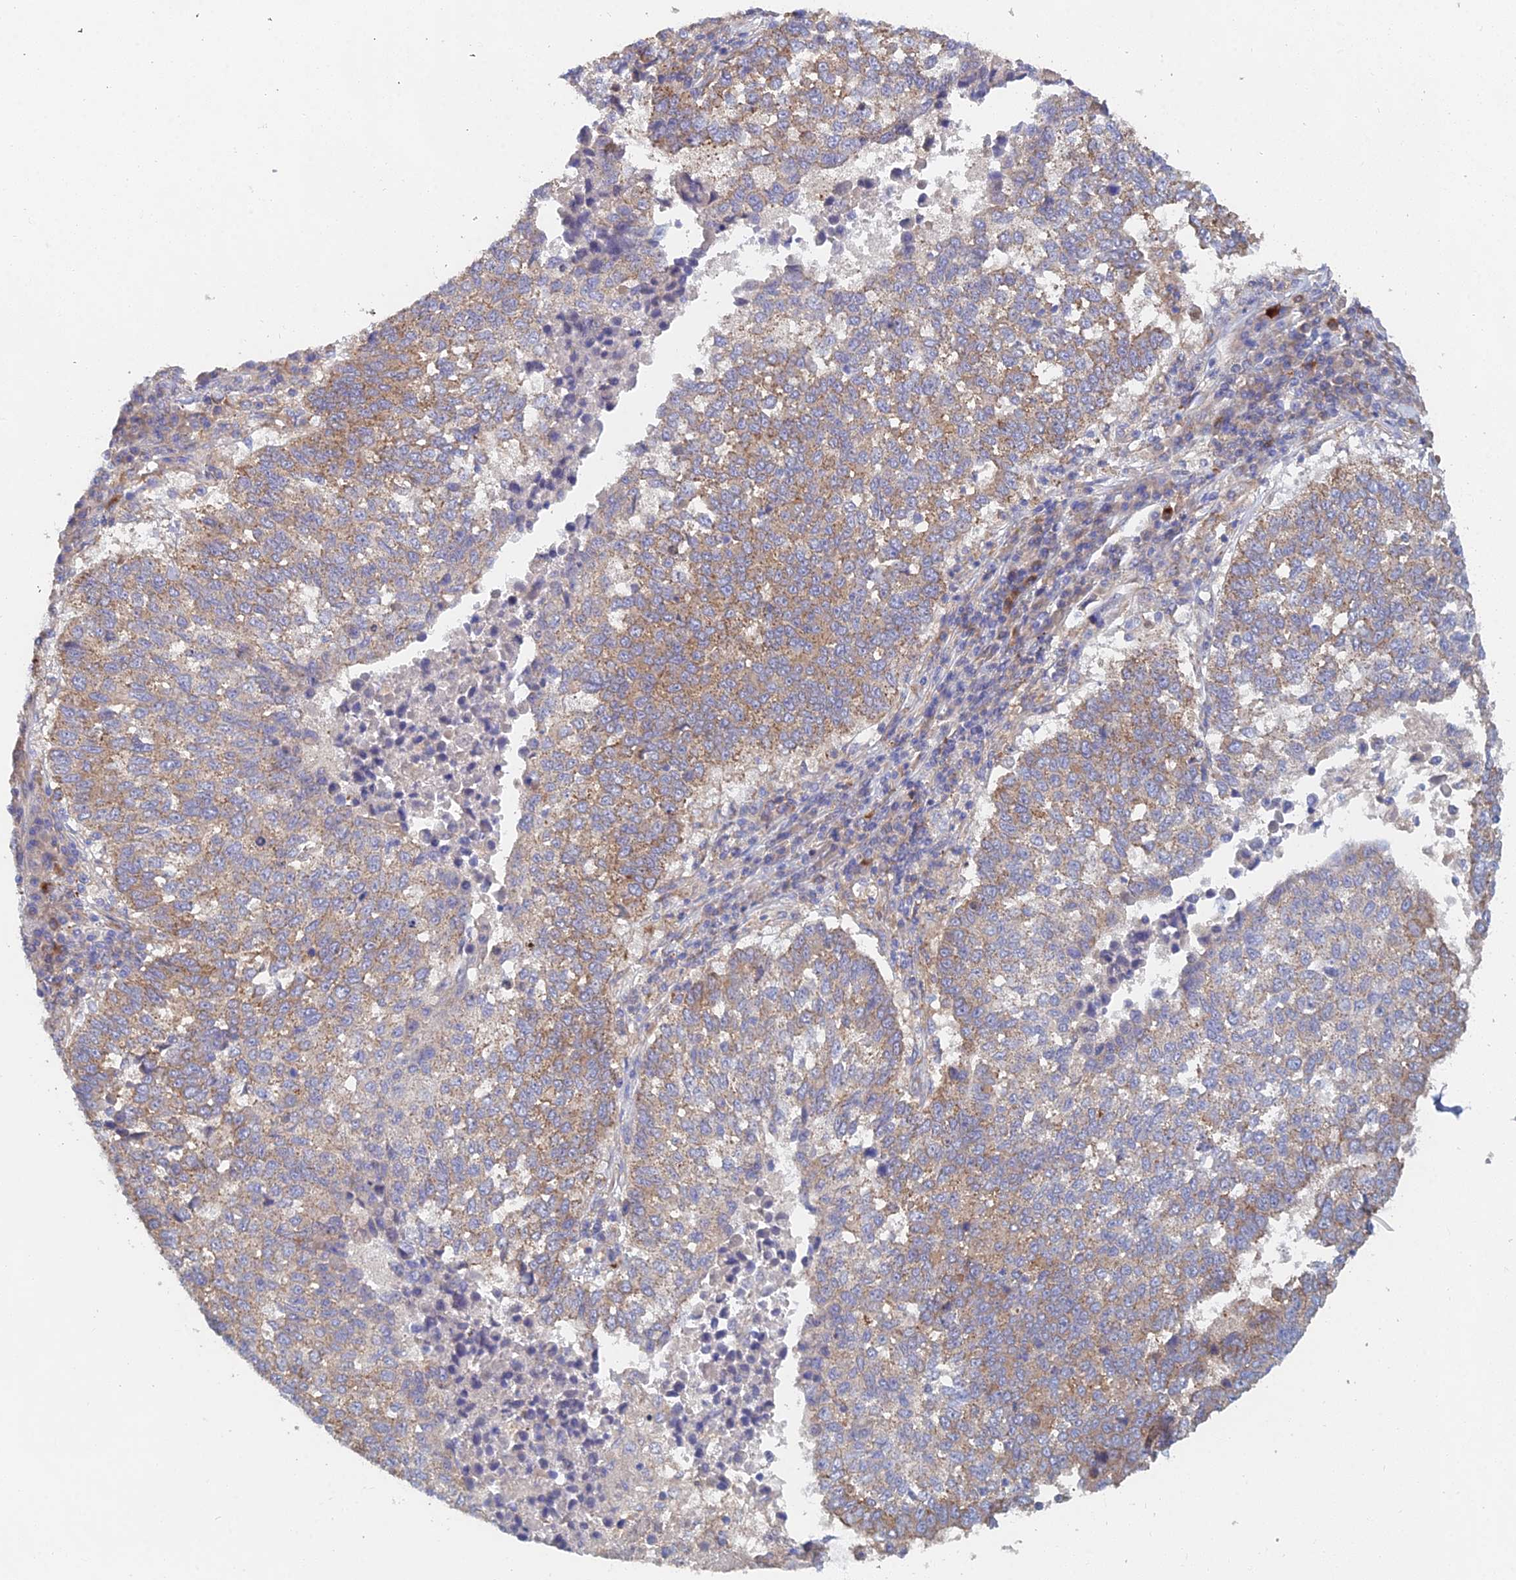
{"staining": {"intensity": "weak", "quantity": ">75%", "location": "cytoplasmic/membranous"}, "tissue": "lung cancer", "cell_type": "Tumor cells", "image_type": "cancer", "snomed": [{"axis": "morphology", "description": "Squamous cell carcinoma, NOS"}, {"axis": "topography", "description": "Lung"}], "caption": "Weak cytoplasmic/membranous protein expression is appreciated in approximately >75% of tumor cells in lung cancer (squamous cell carcinoma). (DAB (3,3'-diaminobenzidine) = brown stain, brightfield microscopy at high magnification).", "gene": "ELOF1", "patient": {"sex": "male", "age": 73}}